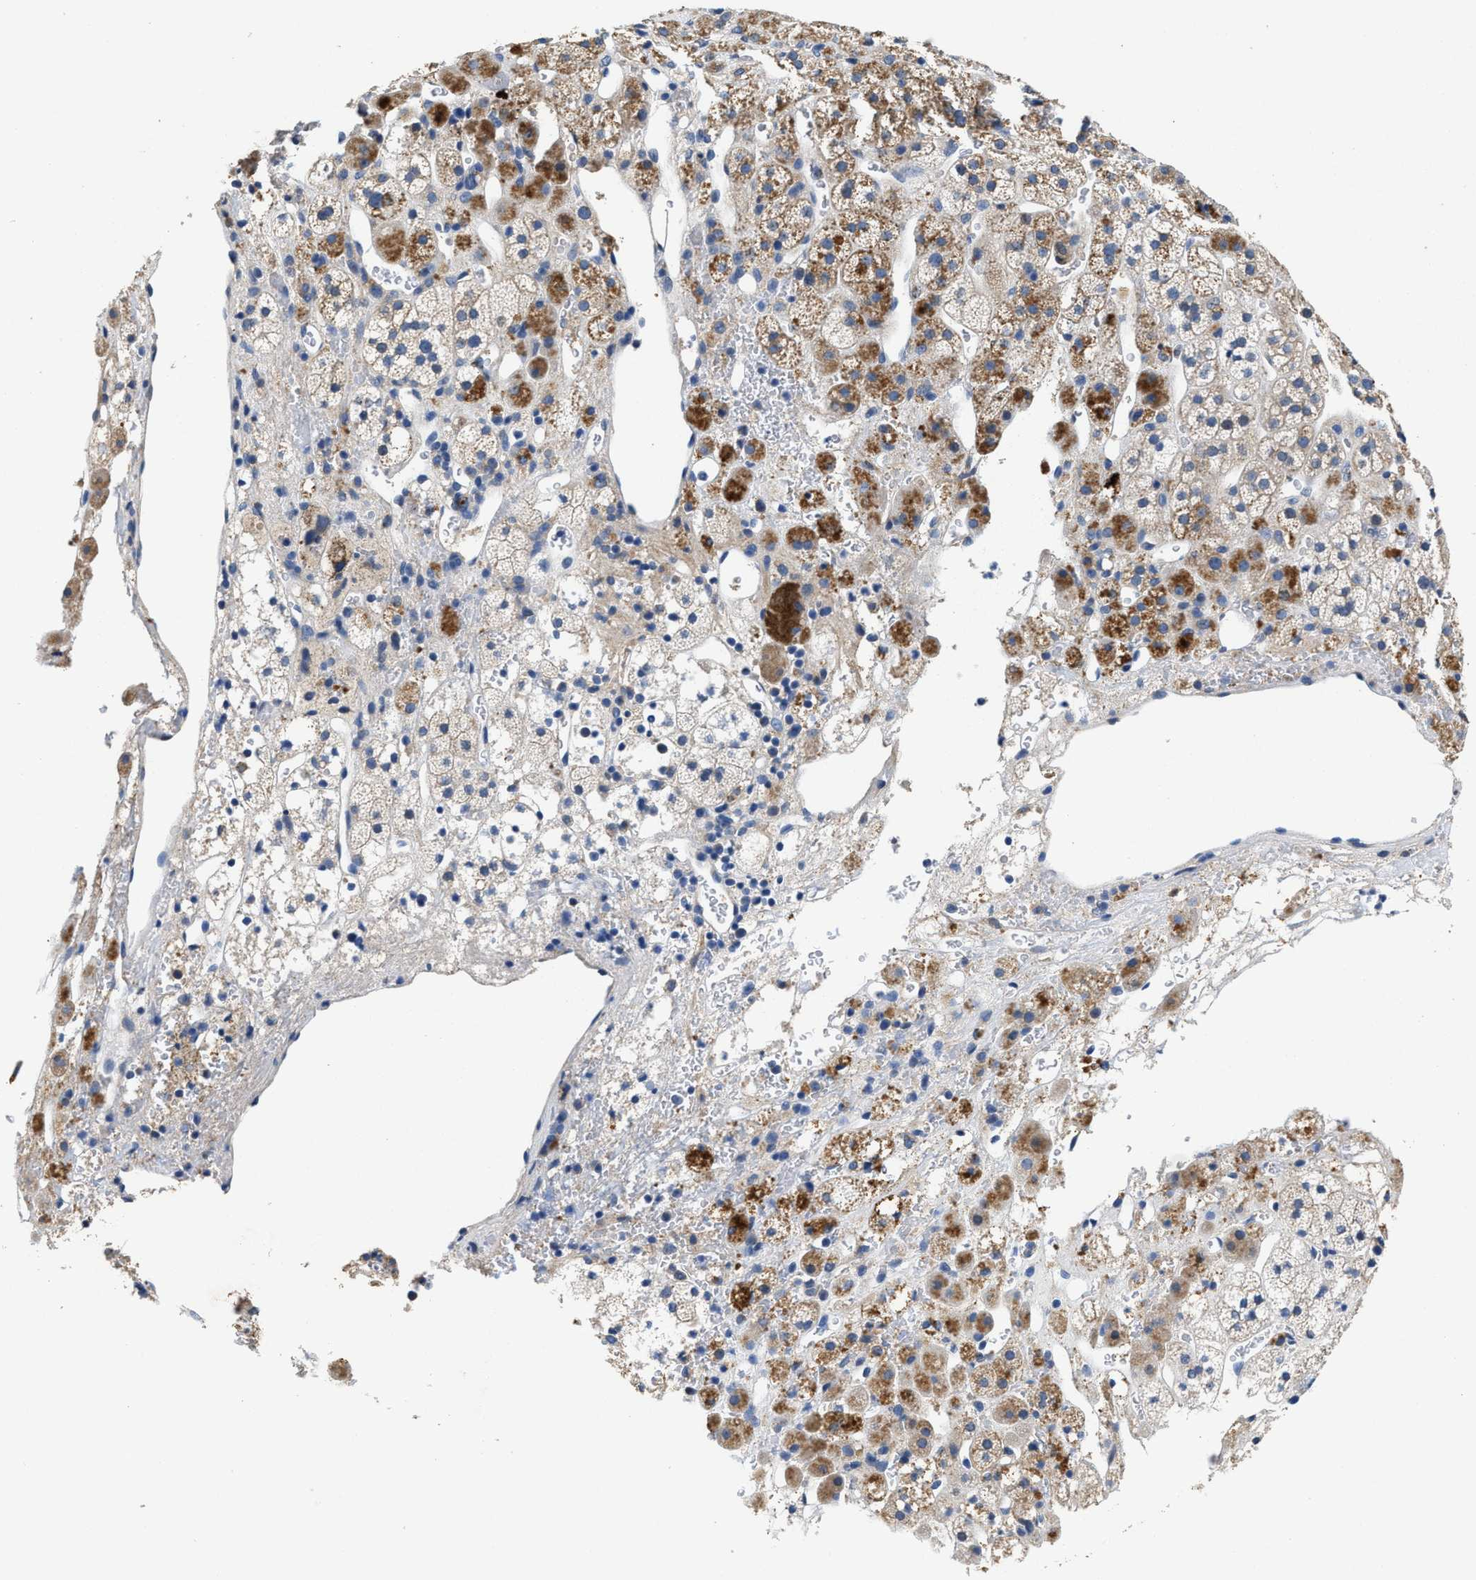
{"staining": {"intensity": "moderate", "quantity": "25%-75%", "location": "cytoplasmic/membranous"}, "tissue": "adrenal gland", "cell_type": "Glandular cells", "image_type": "normal", "snomed": [{"axis": "morphology", "description": "Normal tissue, NOS"}, {"axis": "topography", "description": "Adrenal gland"}], "caption": "Protein staining of unremarkable adrenal gland demonstrates moderate cytoplasmic/membranous positivity in approximately 25%-75% of glandular cells. Immunohistochemistry stains the protein of interest in brown and the nuclei are stained blue.", "gene": "PEG10", "patient": {"sex": "male", "age": 56}}